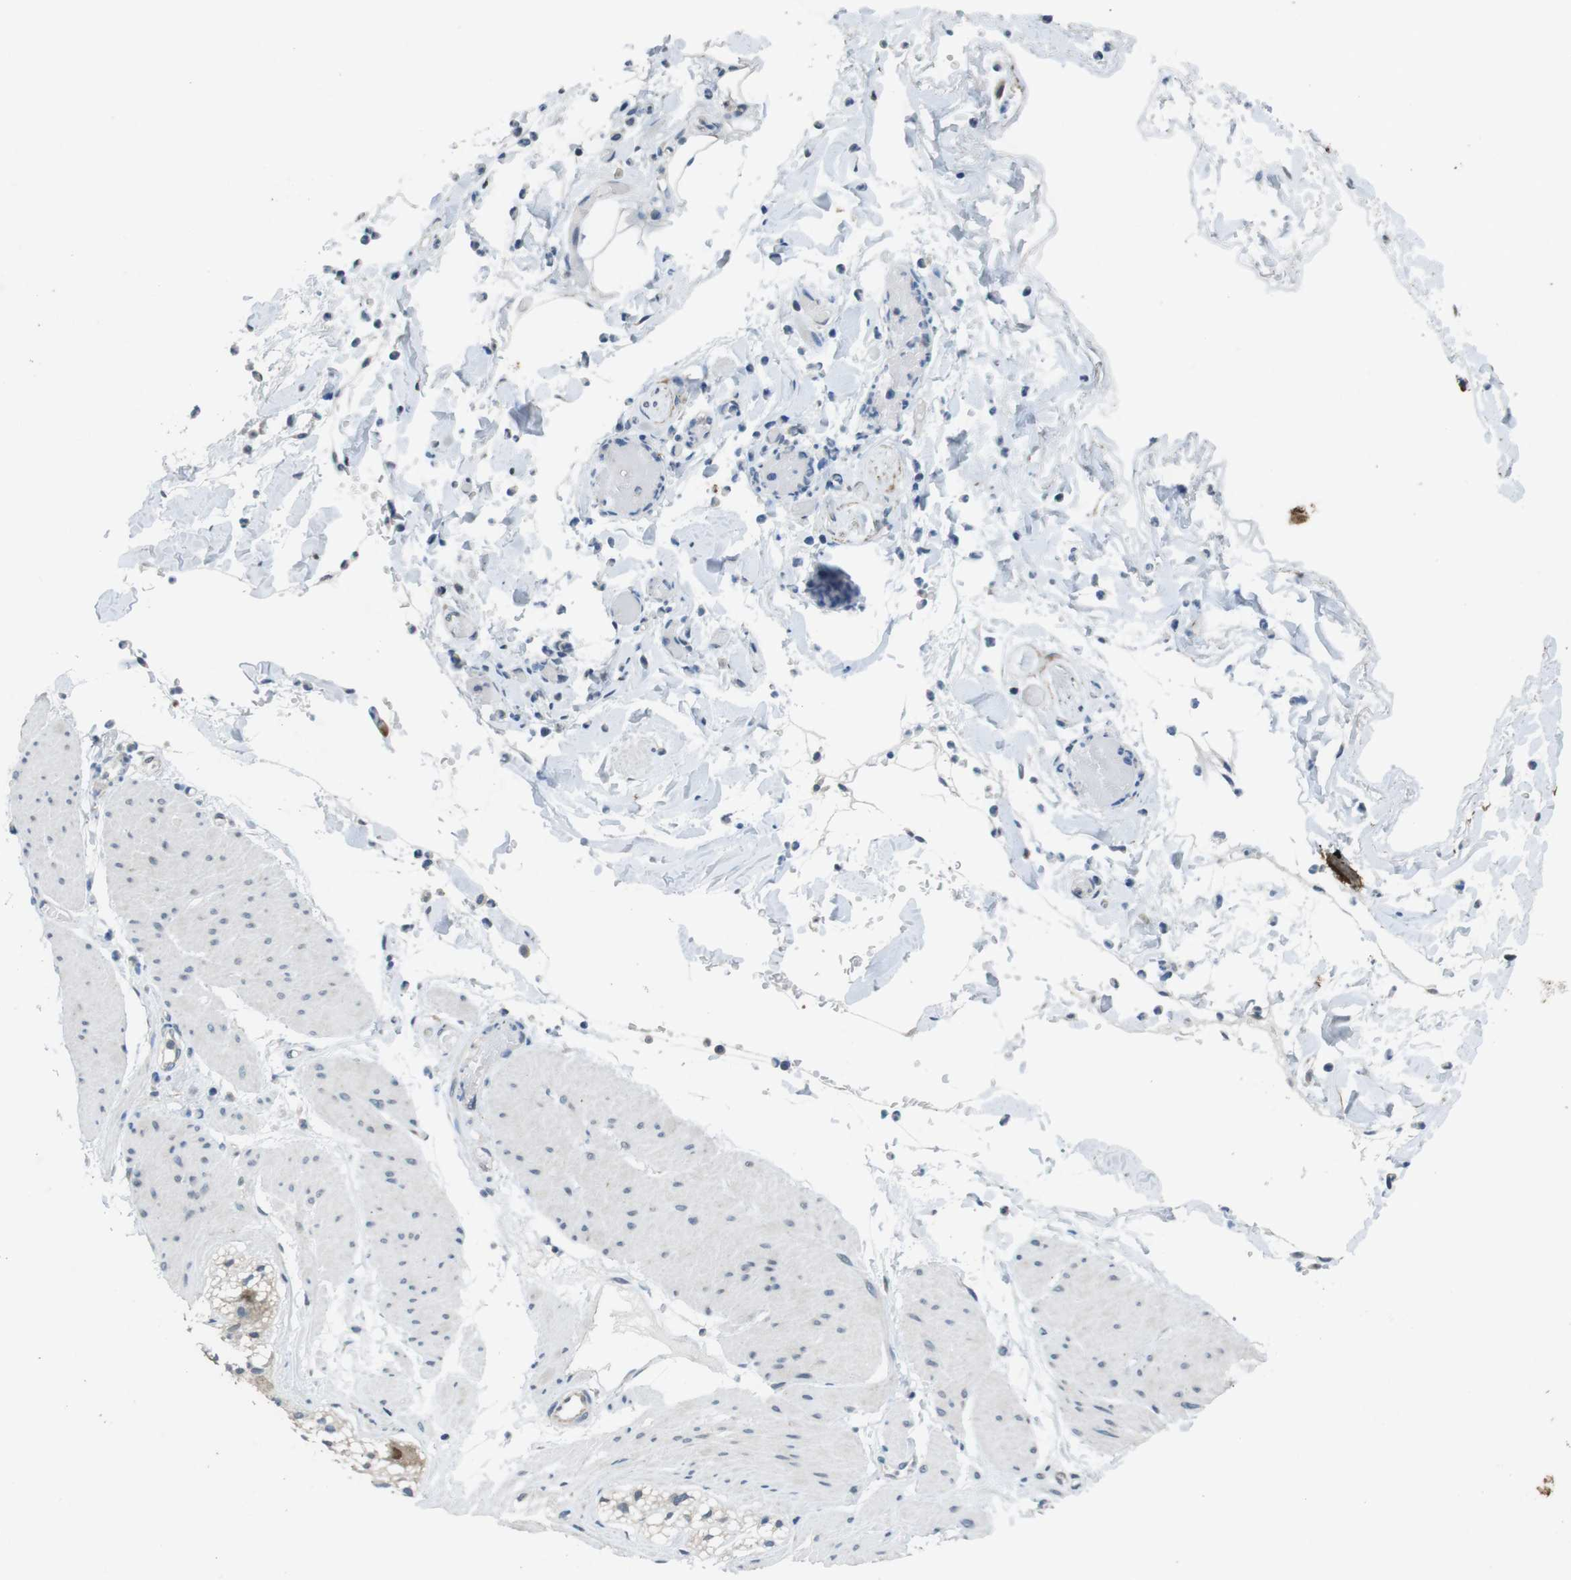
{"staining": {"intensity": "negative", "quantity": "none", "location": "none"}, "tissue": "smooth muscle", "cell_type": "Smooth muscle cells", "image_type": "normal", "snomed": [{"axis": "morphology", "description": "Normal tissue, NOS"}, {"axis": "topography", "description": "Smooth muscle"}, {"axis": "topography", "description": "Colon"}], "caption": "DAB (3,3'-diaminobenzidine) immunohistochemical staining of unremarkable smooth muscle reveals no significant expression in smooth muscle cells.", "gene": "CLDN7", "patient": {"sex": "male", "age": 67}}